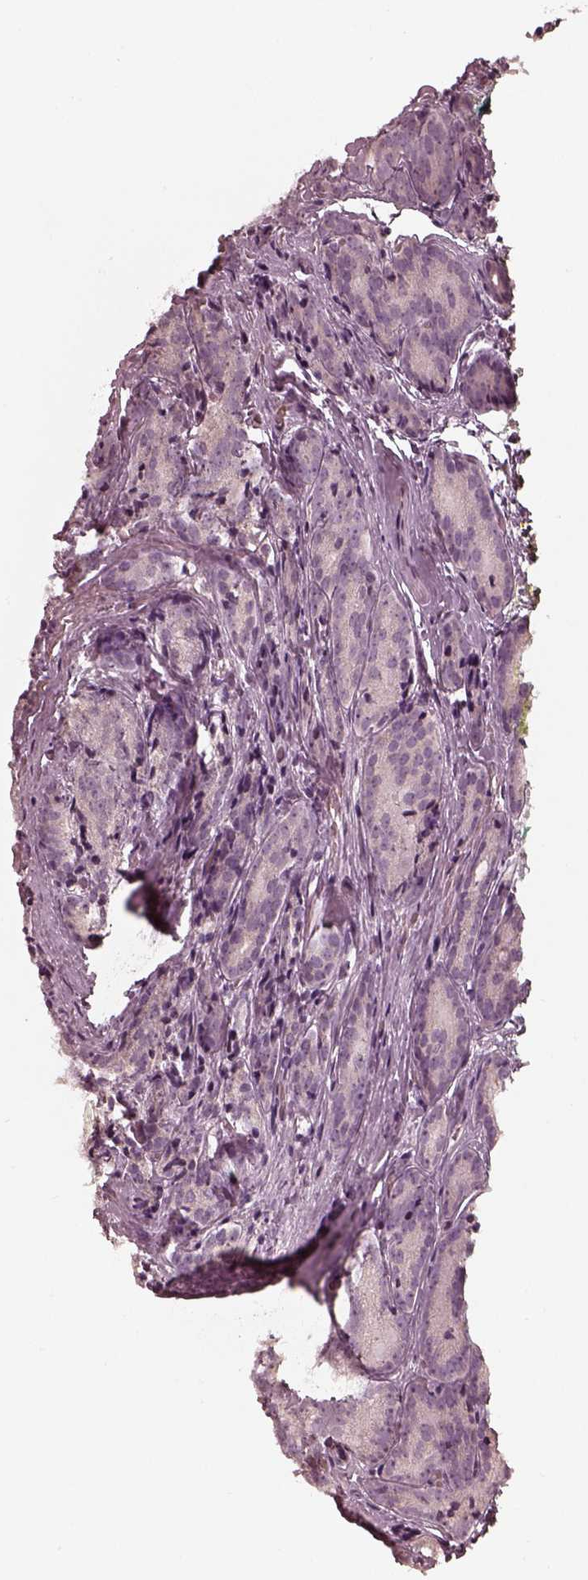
{"staining": {"intensity": "negative", "quantity": "none", "location": "none"}, "tissue": "prostate cancer", "cell_type": "Tumor cells", "image_type": "cancer", "snomed": [{"axis": "morphology", "description": "Adenocarcinoma, NOS"}, {"axis": "topography", "description": "Prostate"}], "caption": "DAB immunohistochemical staining of human prostate adenocarcinoma demonstrates no significant positivity in tumor cells.", "gene": "ANKLE1", "patient": {"sex": "male", "age": 71}}